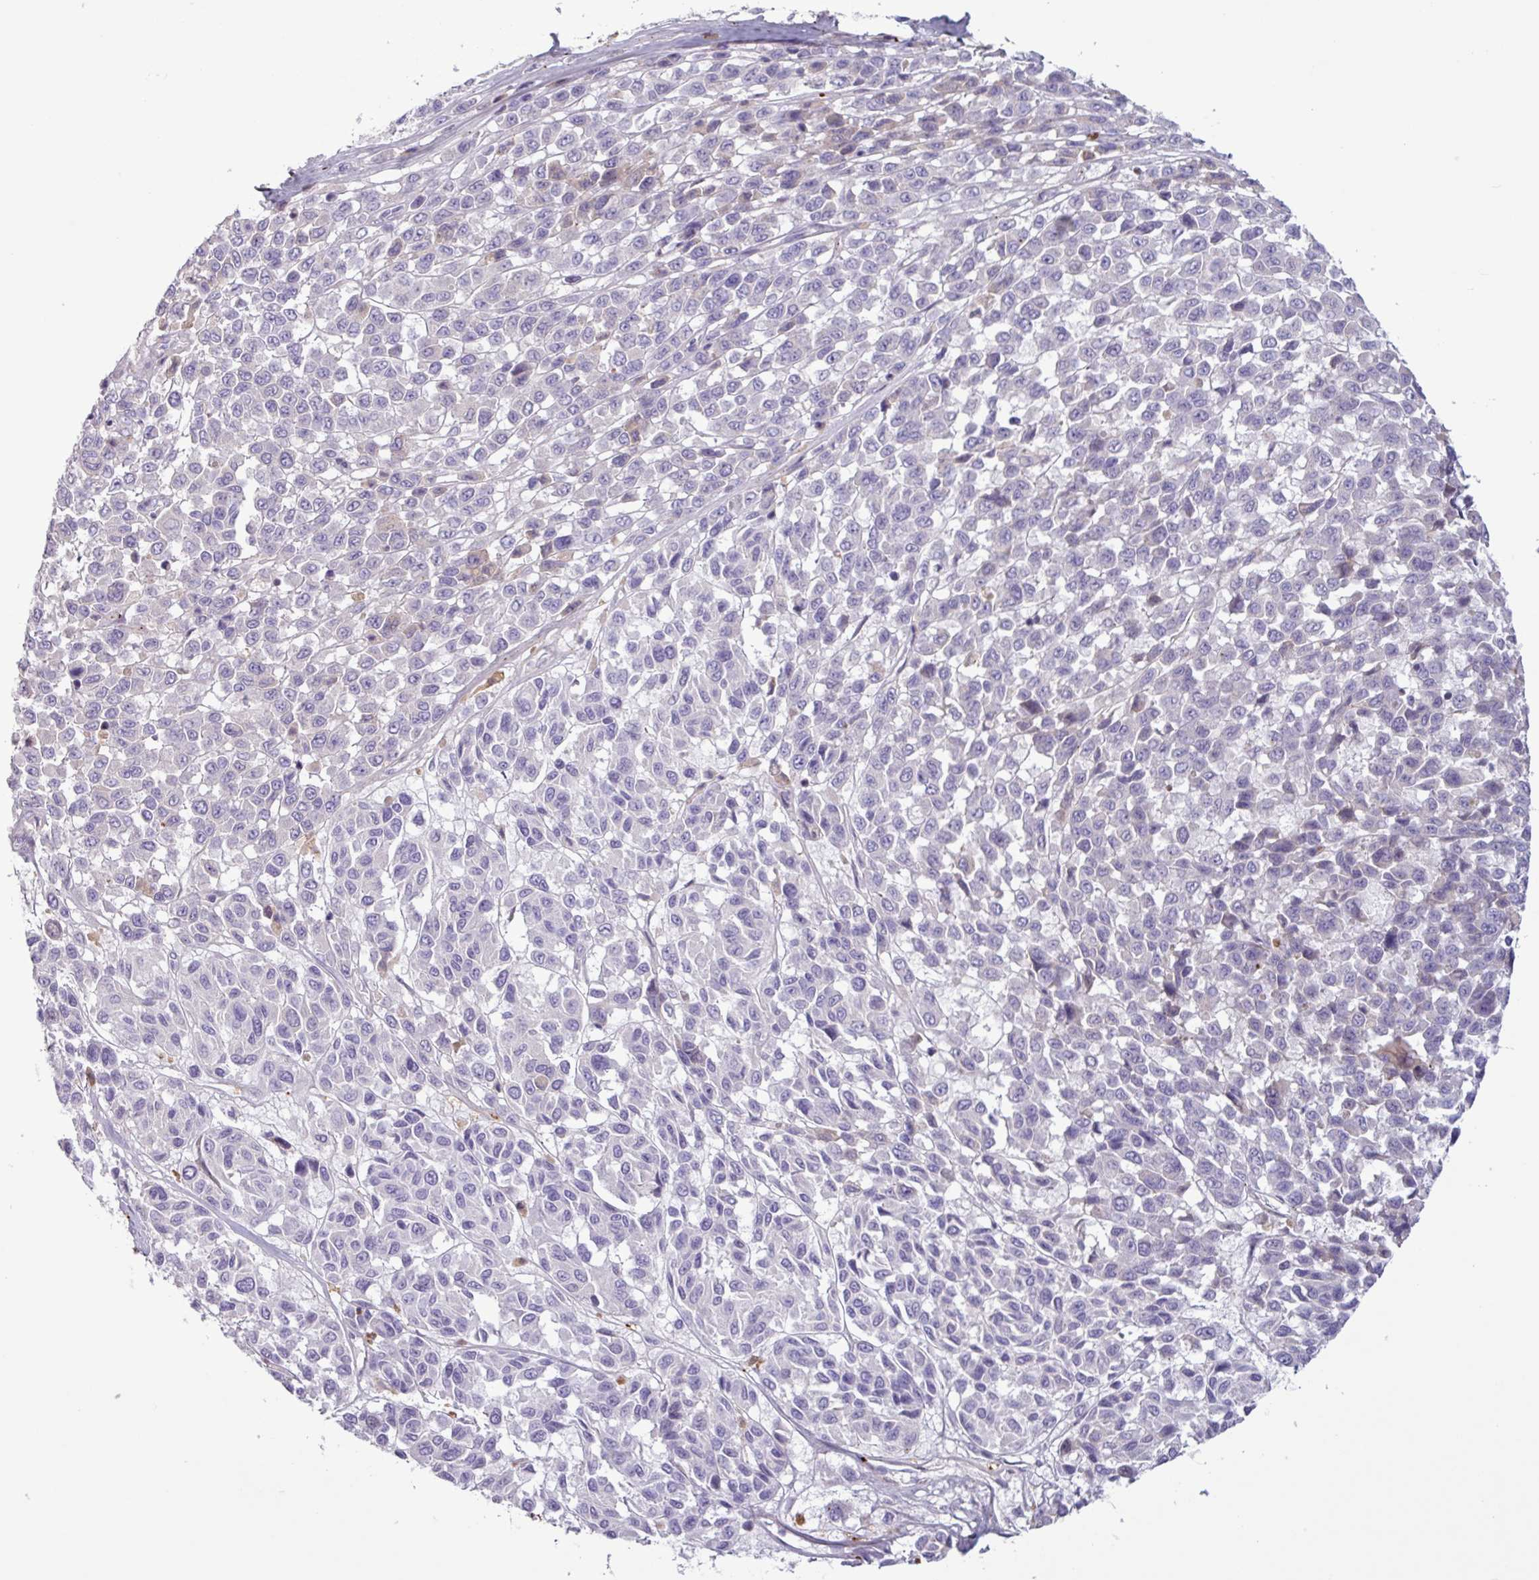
{"staining": {"intensity": "negative", "quantity": "none", "location": "none"}, "tissue": "melanoma", "cell_type": "Tumor cells", "image_type": "cancer", "snomed": [{"axis": "morphology", "description": "Malignant melanoma, NOS"}, {"axis": "topography", "description": "Skin"}], "caption": "Protein analysis of melanoma reveals no significant expression in tumor cells.", "gene": "C4B", "patient": {"sex": "female", "age": 66}}